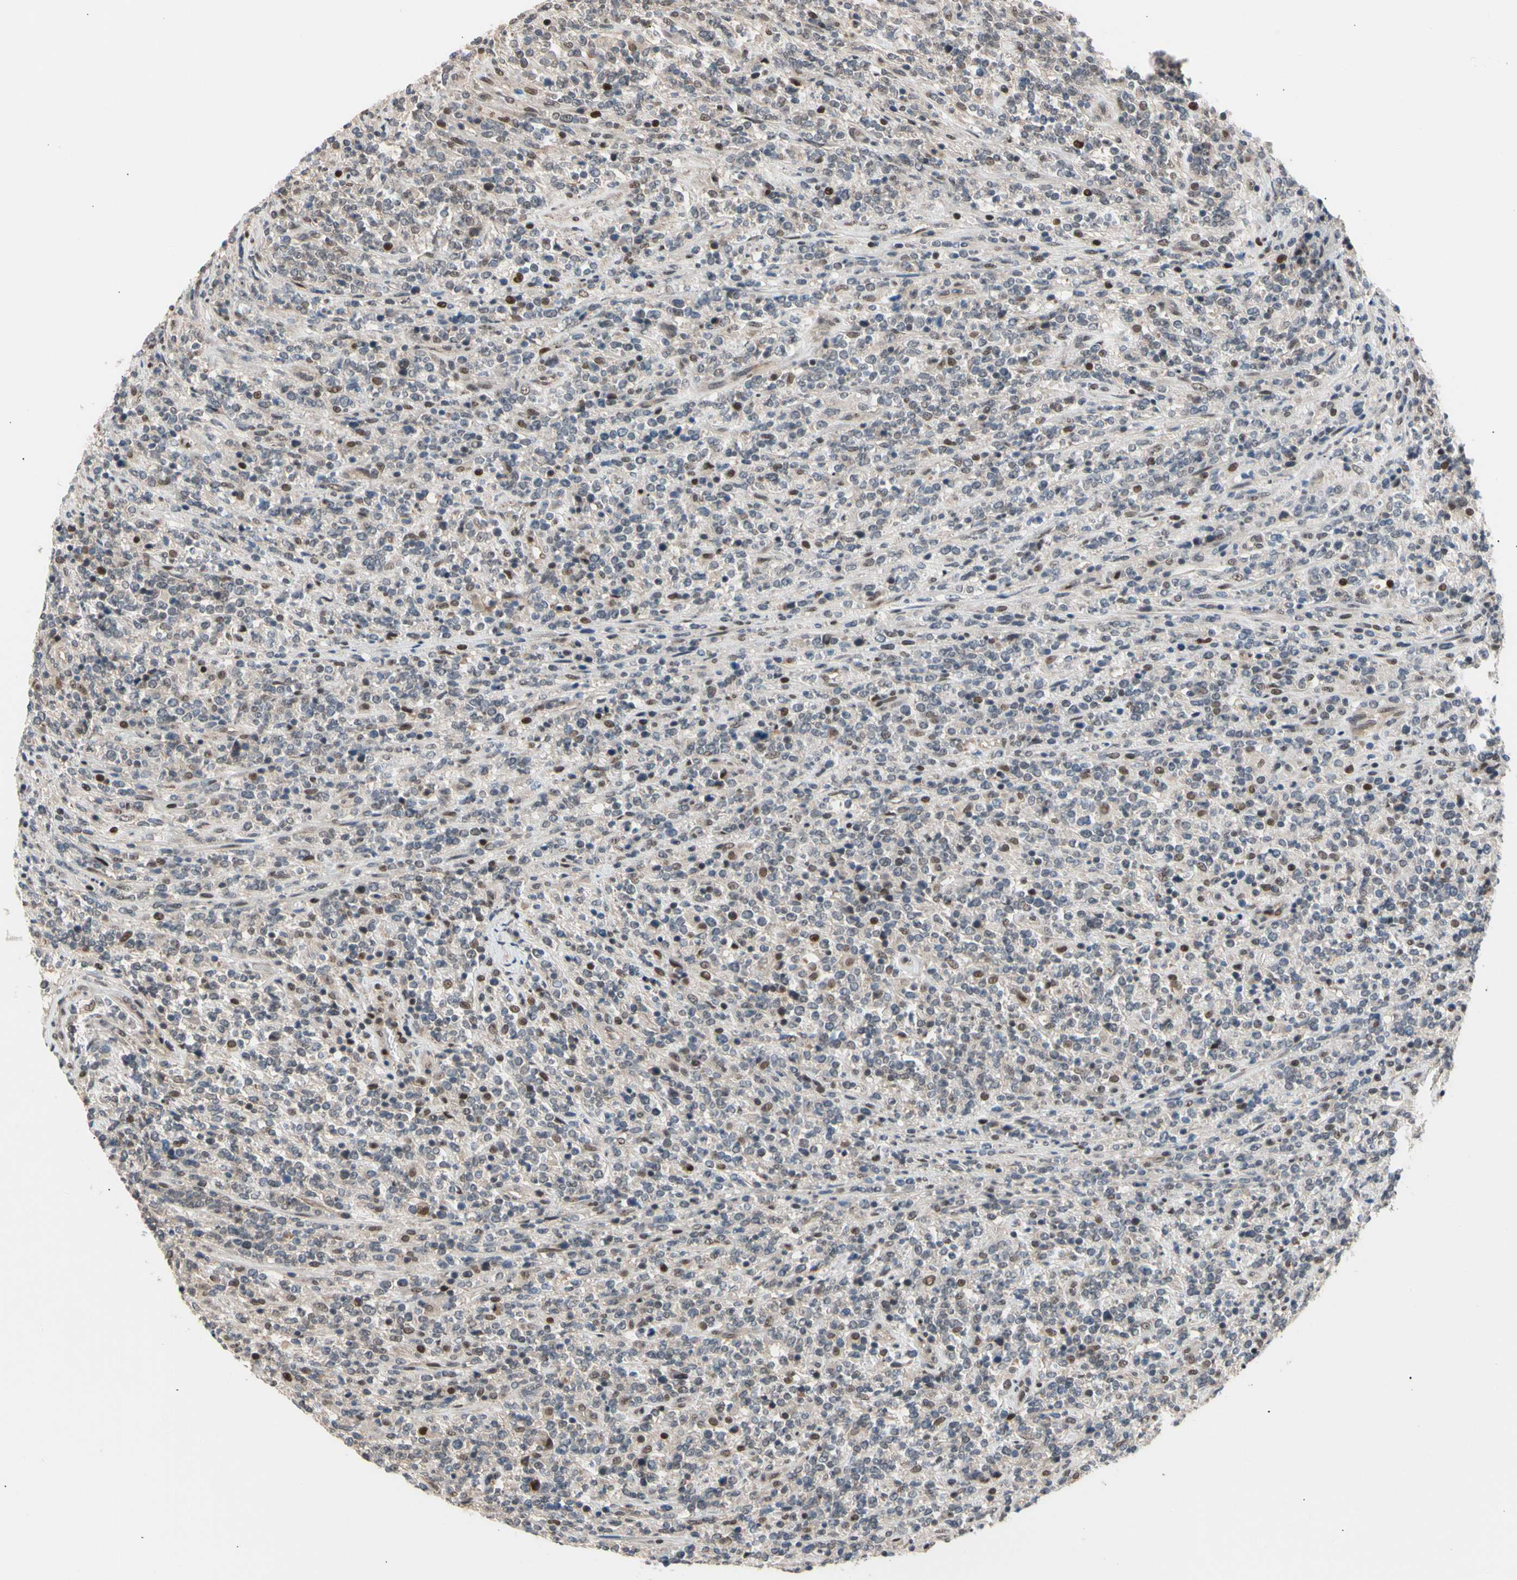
{"staining": {"intensity": "weak", "quantity": "25%-75%", "location": "cytoplasmic/membranous,nuclear"}, "tissue": "lymphoma", "cell_type": "Tumor cells", "image_type": "cancer", "snomed": [{"axis": "morphology", "description": "Malignant lymphoma, non-Hodgkin's type, High grade"}, {"axis": "topography", "description": "Soft tissue"}], "caption": "Human high-grade malignant lymphoma, non-Hodgkin's type stained for a protein (brown) shows weak cytoplasmic/membranous and nuclear positive staining in about 25%-75% of tumor cells.", "gene": "NGEF", "patient": {"sex": "male", "age": 18}}